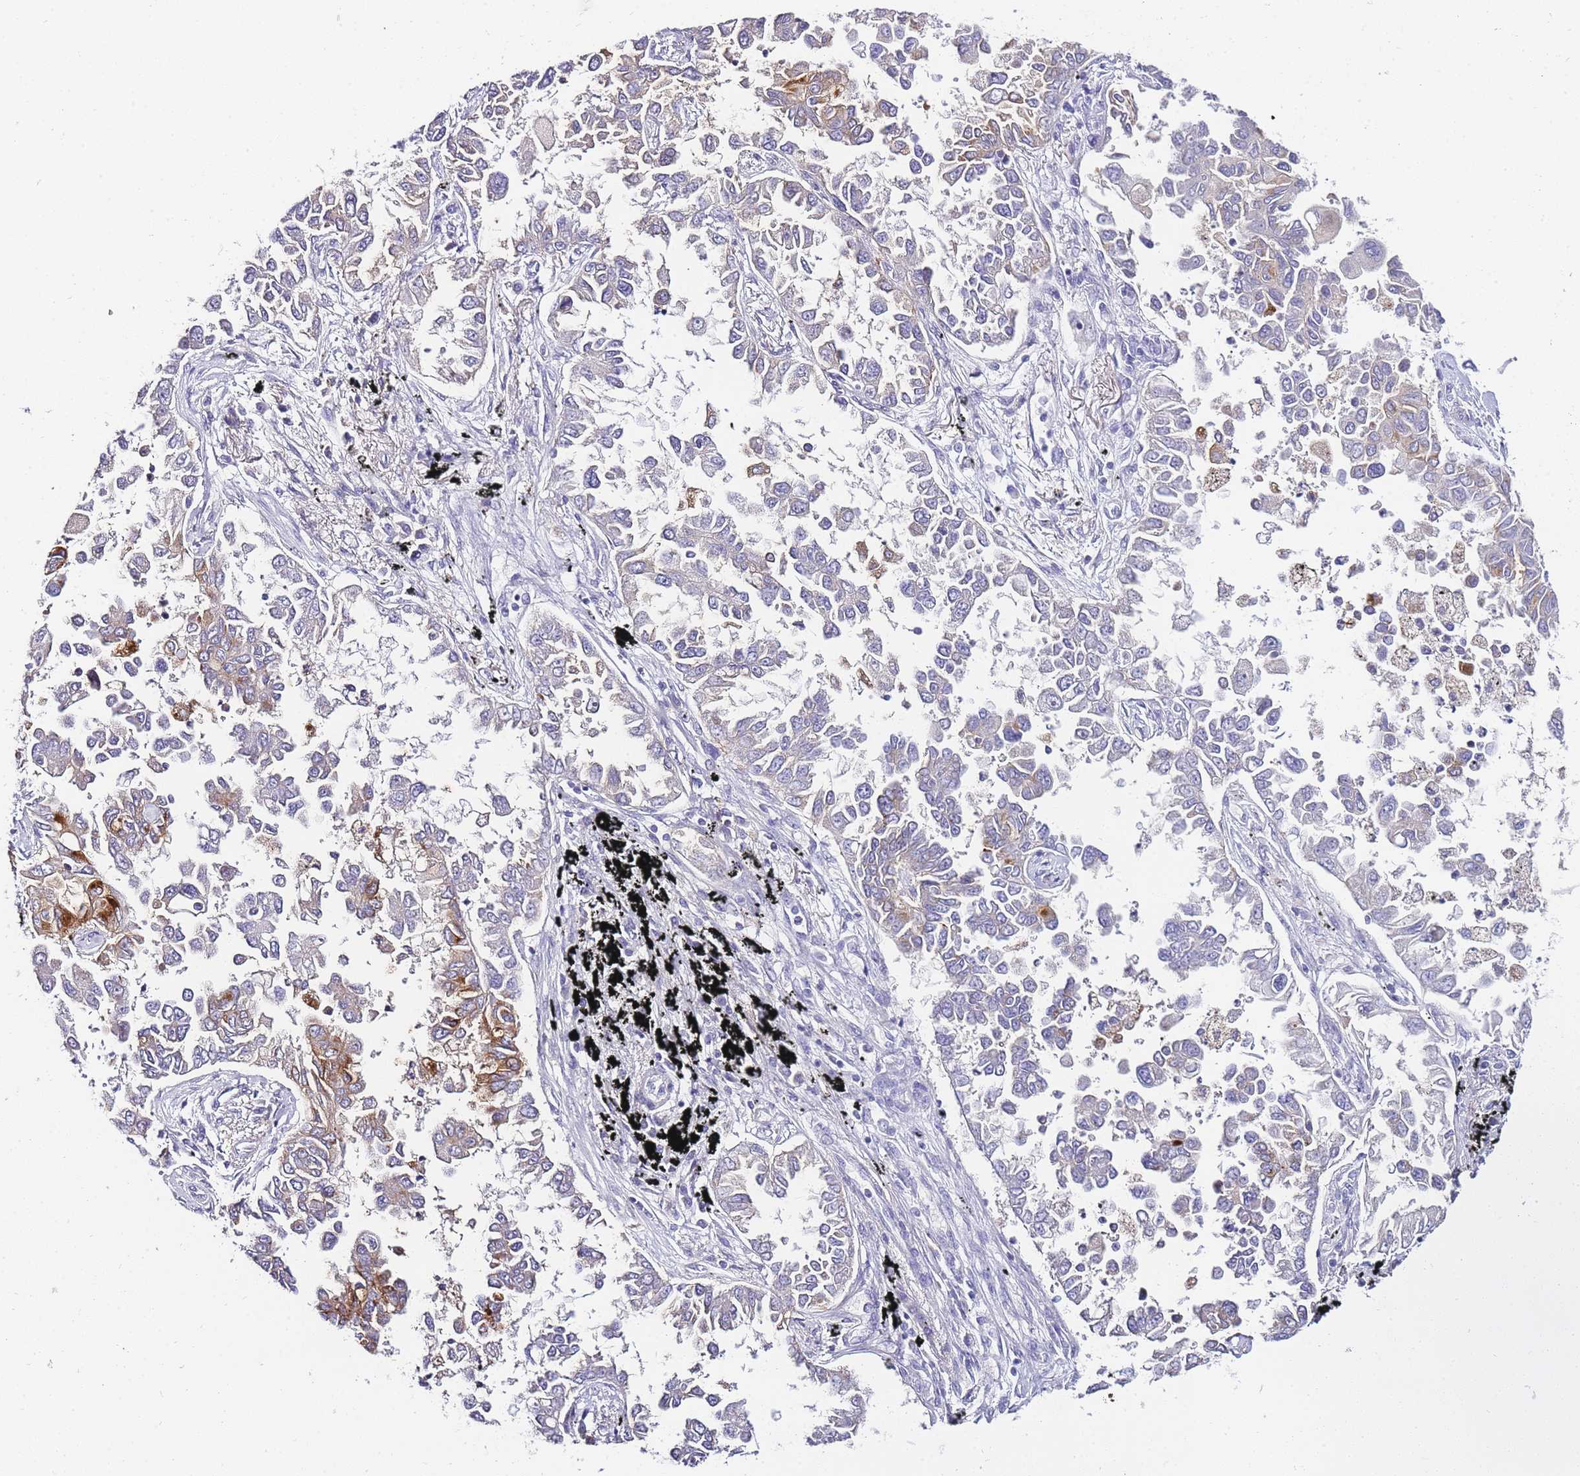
{"staining": {"intensity": "moderate", "quantity": "<25%", "location": "cytoplasmic/membranous"}, "tissue": "lung cancer", "cell_type": "Tumor cells", "image_type": "cancer", "snomed": [{"axis": "morphology", "description": "Adenocarcinoma, NOS"}, {"axis": "topography", "description": "Lung"}], "caption": "Brown immunohistochemical staining in lung cancer demonstrates moderate cytoplasmic/membranous staining in about <25% of tumor cells.", "gene": "DPP4", "patient": {"sex": "female", "age": 67}}